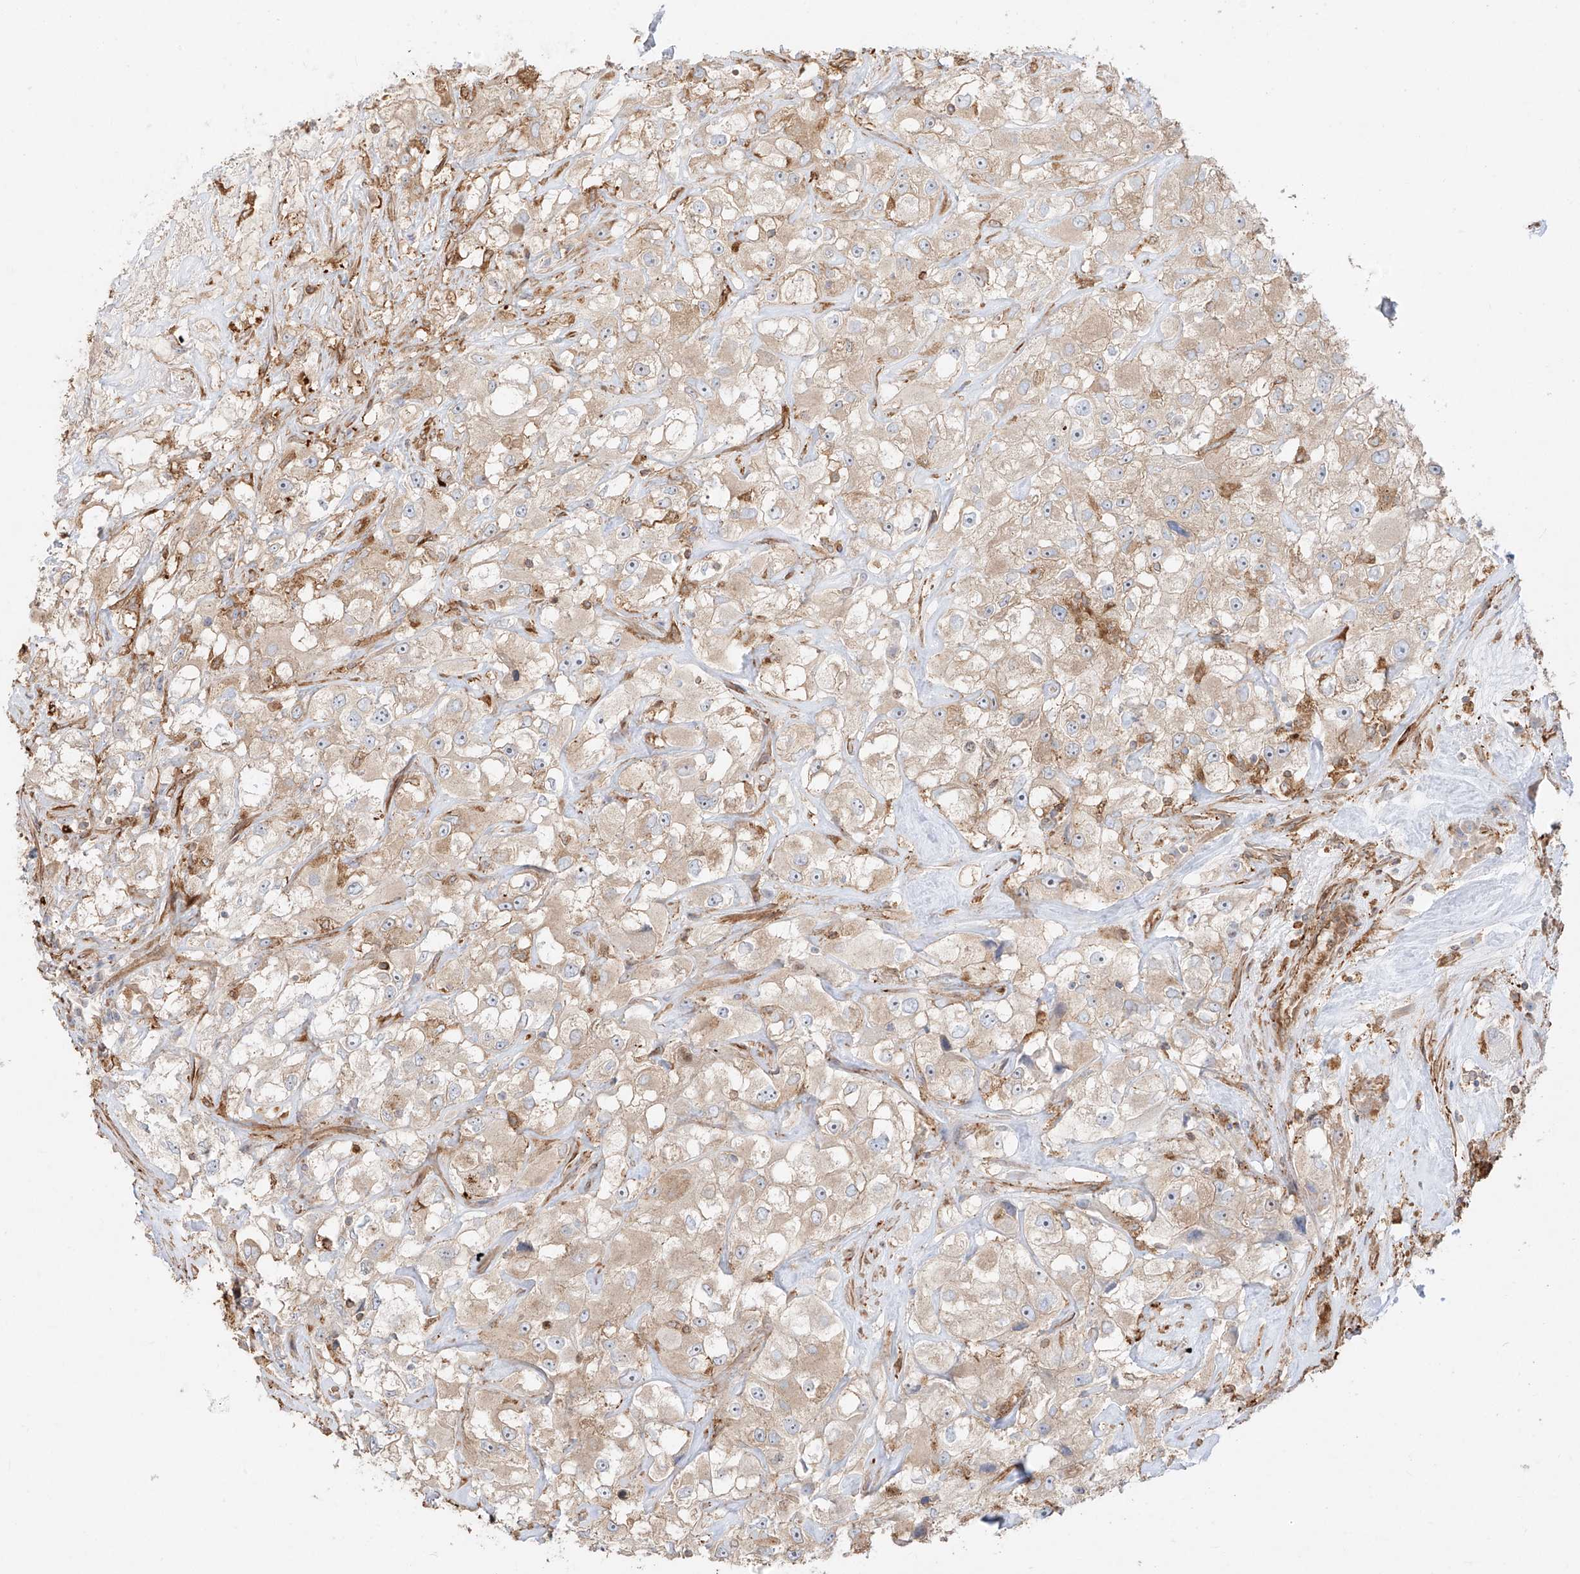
{"staining": {"intensity": "weak", "quantity": "25%-75%", "location": "cytoplasmic/membranous"}, "tissue": "renal cancer", "cell_type": "Tumor cells", "image_type": "cancer", "snomed": [{"axis": "morphology", "description": "Adenocarcinoma, NOS"}, {"axis": "topography", "description": "Kidney"}], "caption": "Immunohistochemical staining of human renal cancer demonstrates low levels of weak cytoplasmic/membranous protein staining in approximately 25%-75% of tumor cells.", "gene": "SNX9", "patient": {"sex": "female", "age": 52}}